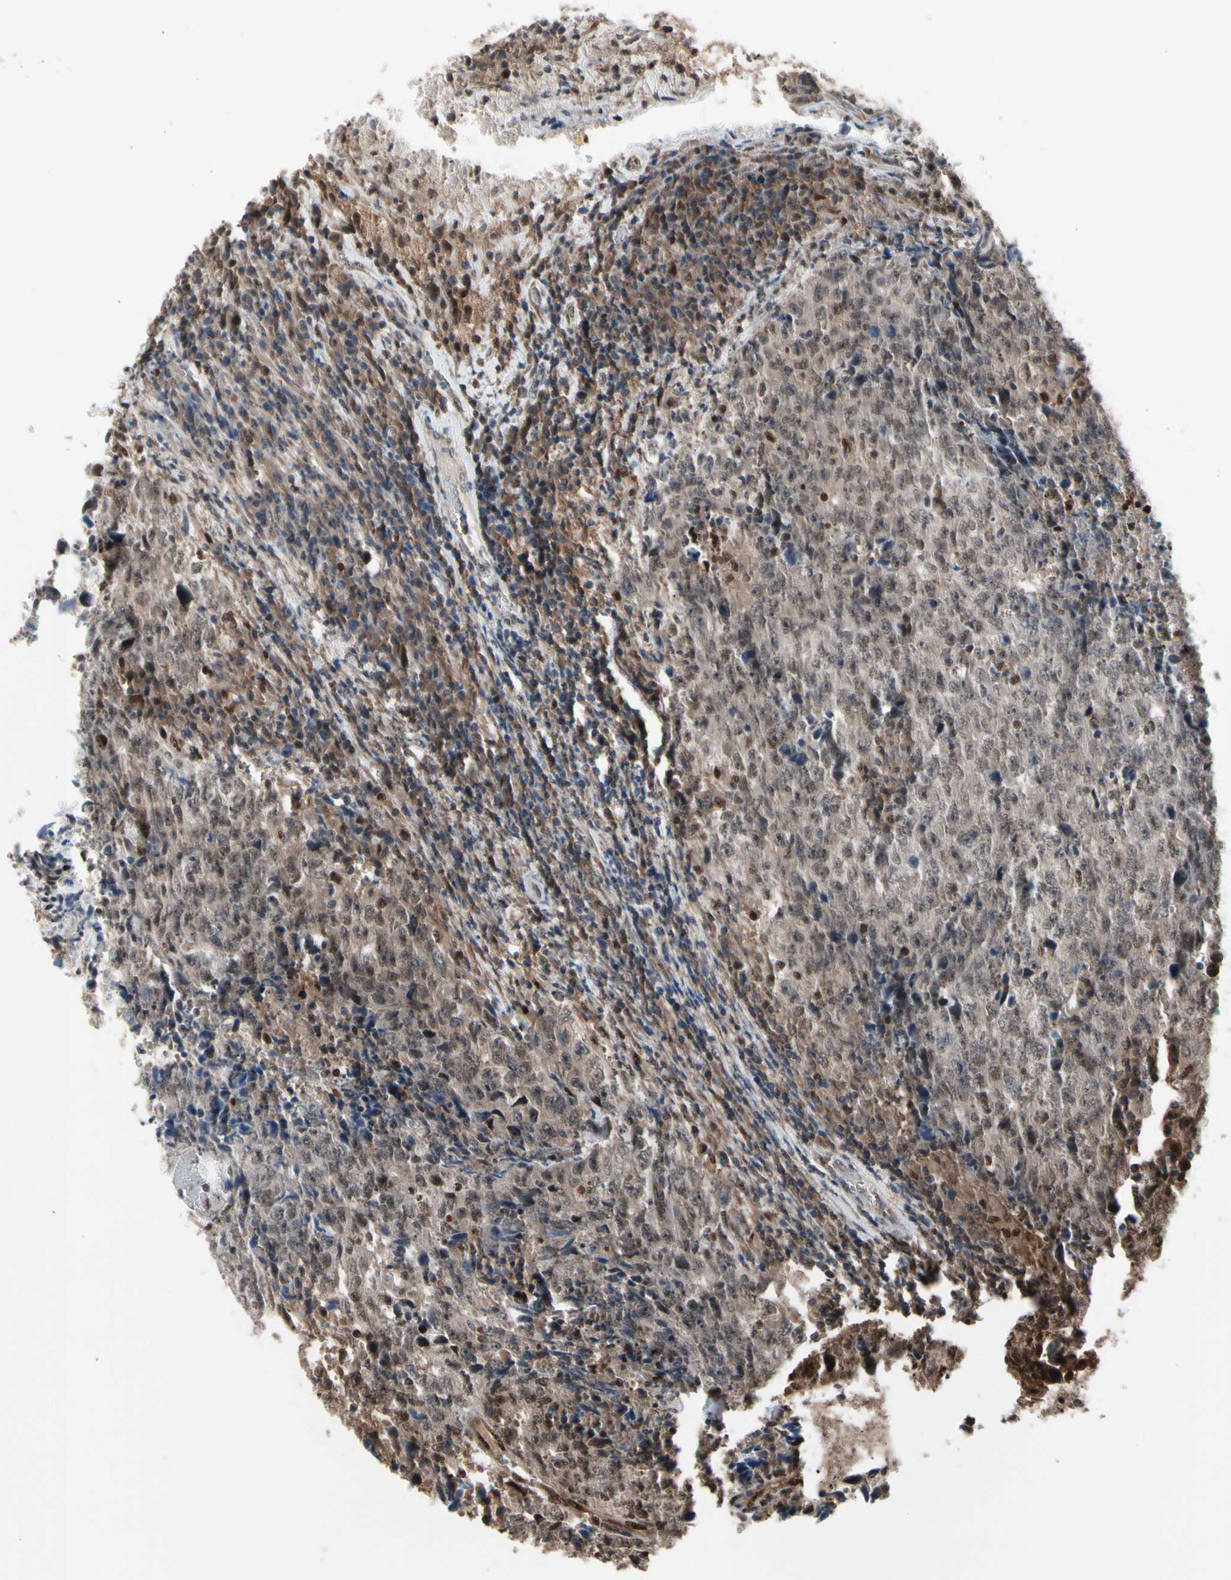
{"staining": {"intensity": "weak", "quantity": ">75%", "location": "cytoplasmic/membranous,nuclear"}, "tissue": "testis cancer", "cell_type": "Tumor cells", "image_type": "cancer", "snomed": [{"axis": "morphology", "description": "Necrosis, NOS"}, {"axis": "morphology", "description": "Carcinoma, Embryonal, NOS"}, {"axis": "topography", "description": "Testis"}], "caption": "This photomicrograph displays immunohistochemistry staining of testis cancer, with low weak cytoplasmic/membranous and nuclear staining in about >75% of tumor cells.", "gene": "PSMA2", "patient": {"sex": "male", "age": 19}}